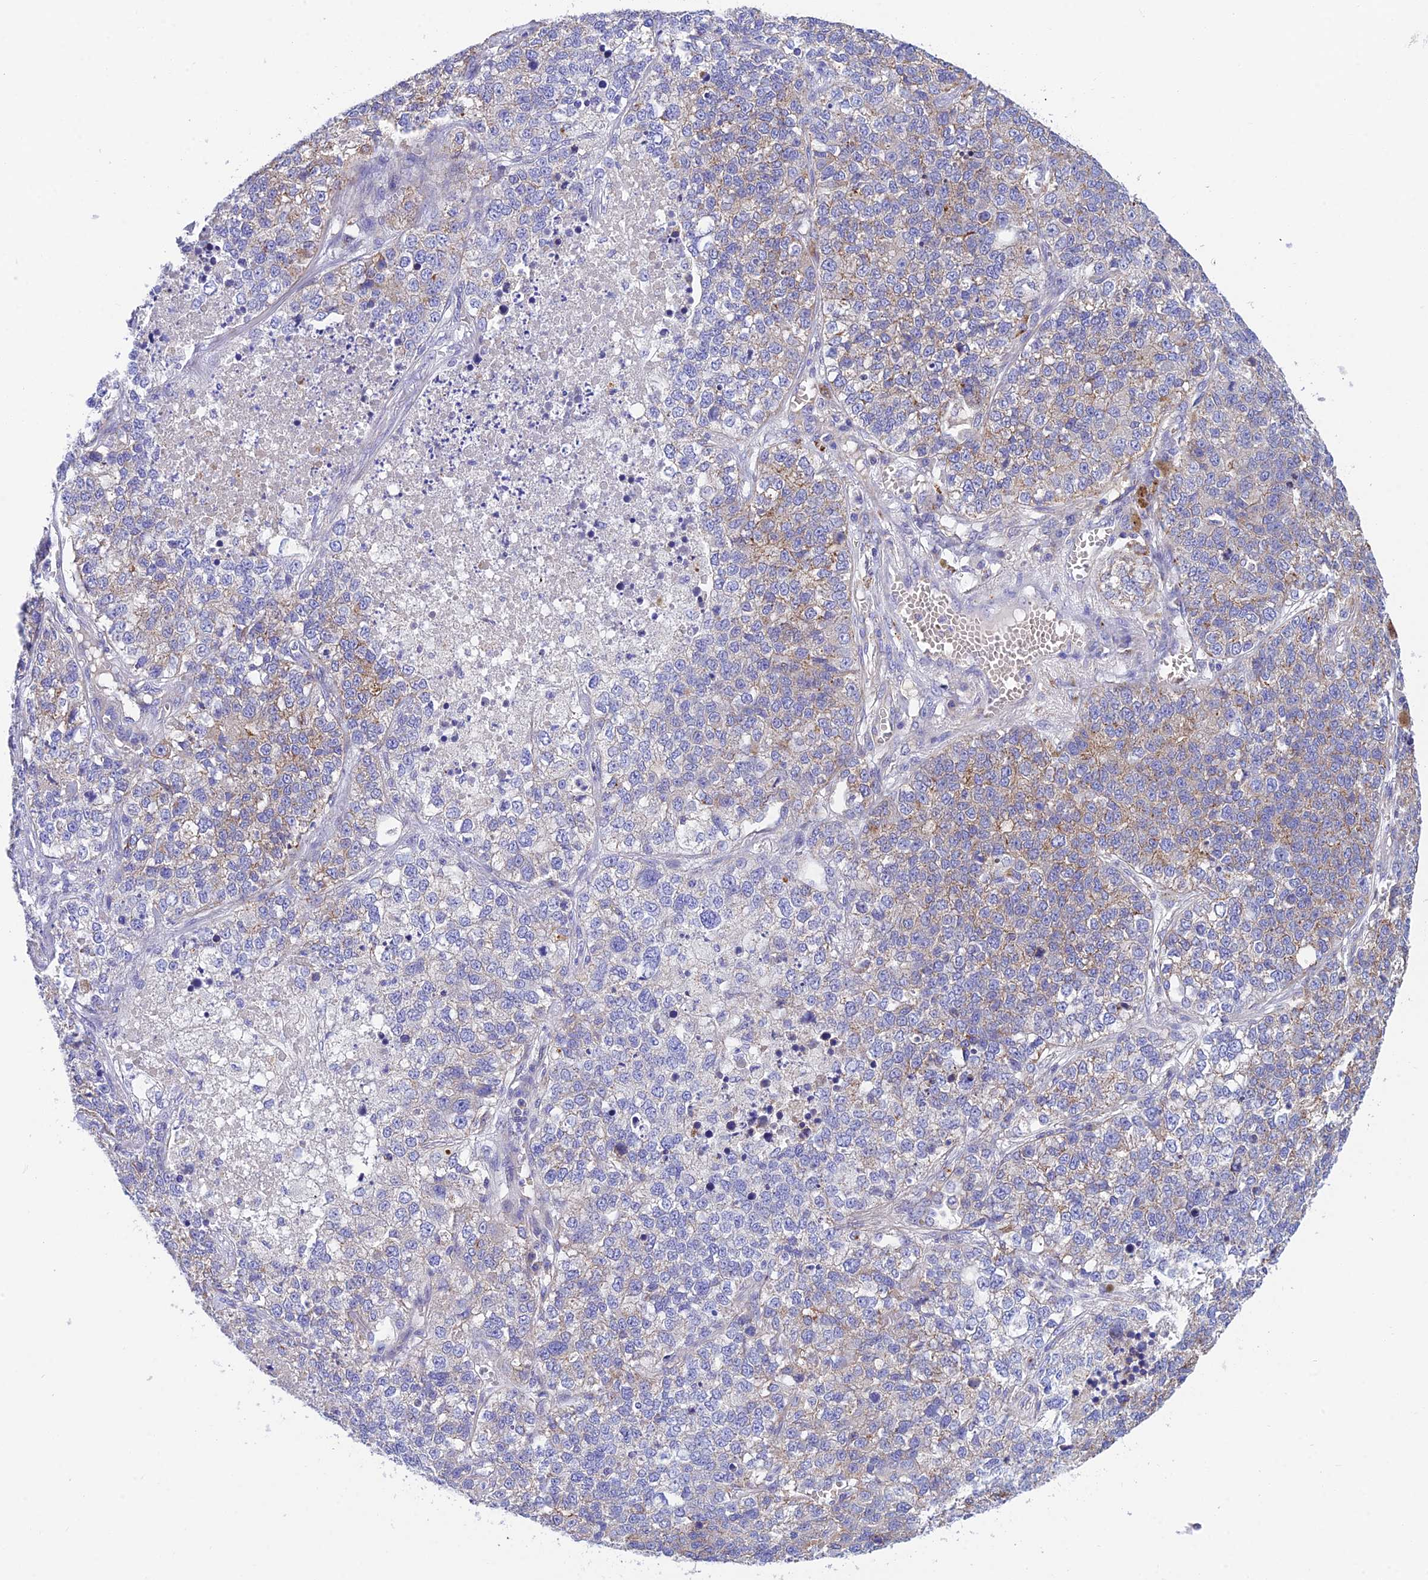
{"staining": {"intensity": "weak", "quantity": "25%-75%", "location": "cytoplasmic/membranous"}, "tissue": "lung cancer", "cell_type": "Tumor cells", "image_type": "cancer", "snomed": [{"axis": "morphology", "description": "Adenocarcinoma, NOS"}, {"axis": "topography", "description": "Lung"}], "caption": "A low amount of weak cytoplasmic/membranous staining is identified in about 25%-75% of tumor cells in lung cancer (adenocarcinoma) tissue. The staining is performed using DAB (3,3'-diaminobenzidine) brown chromogen to label protein expression. The nuclei are counter-stained blue using hematoxylin.", "gene": "CCDC157", "patient": {"sex": "male", "age": 49}}